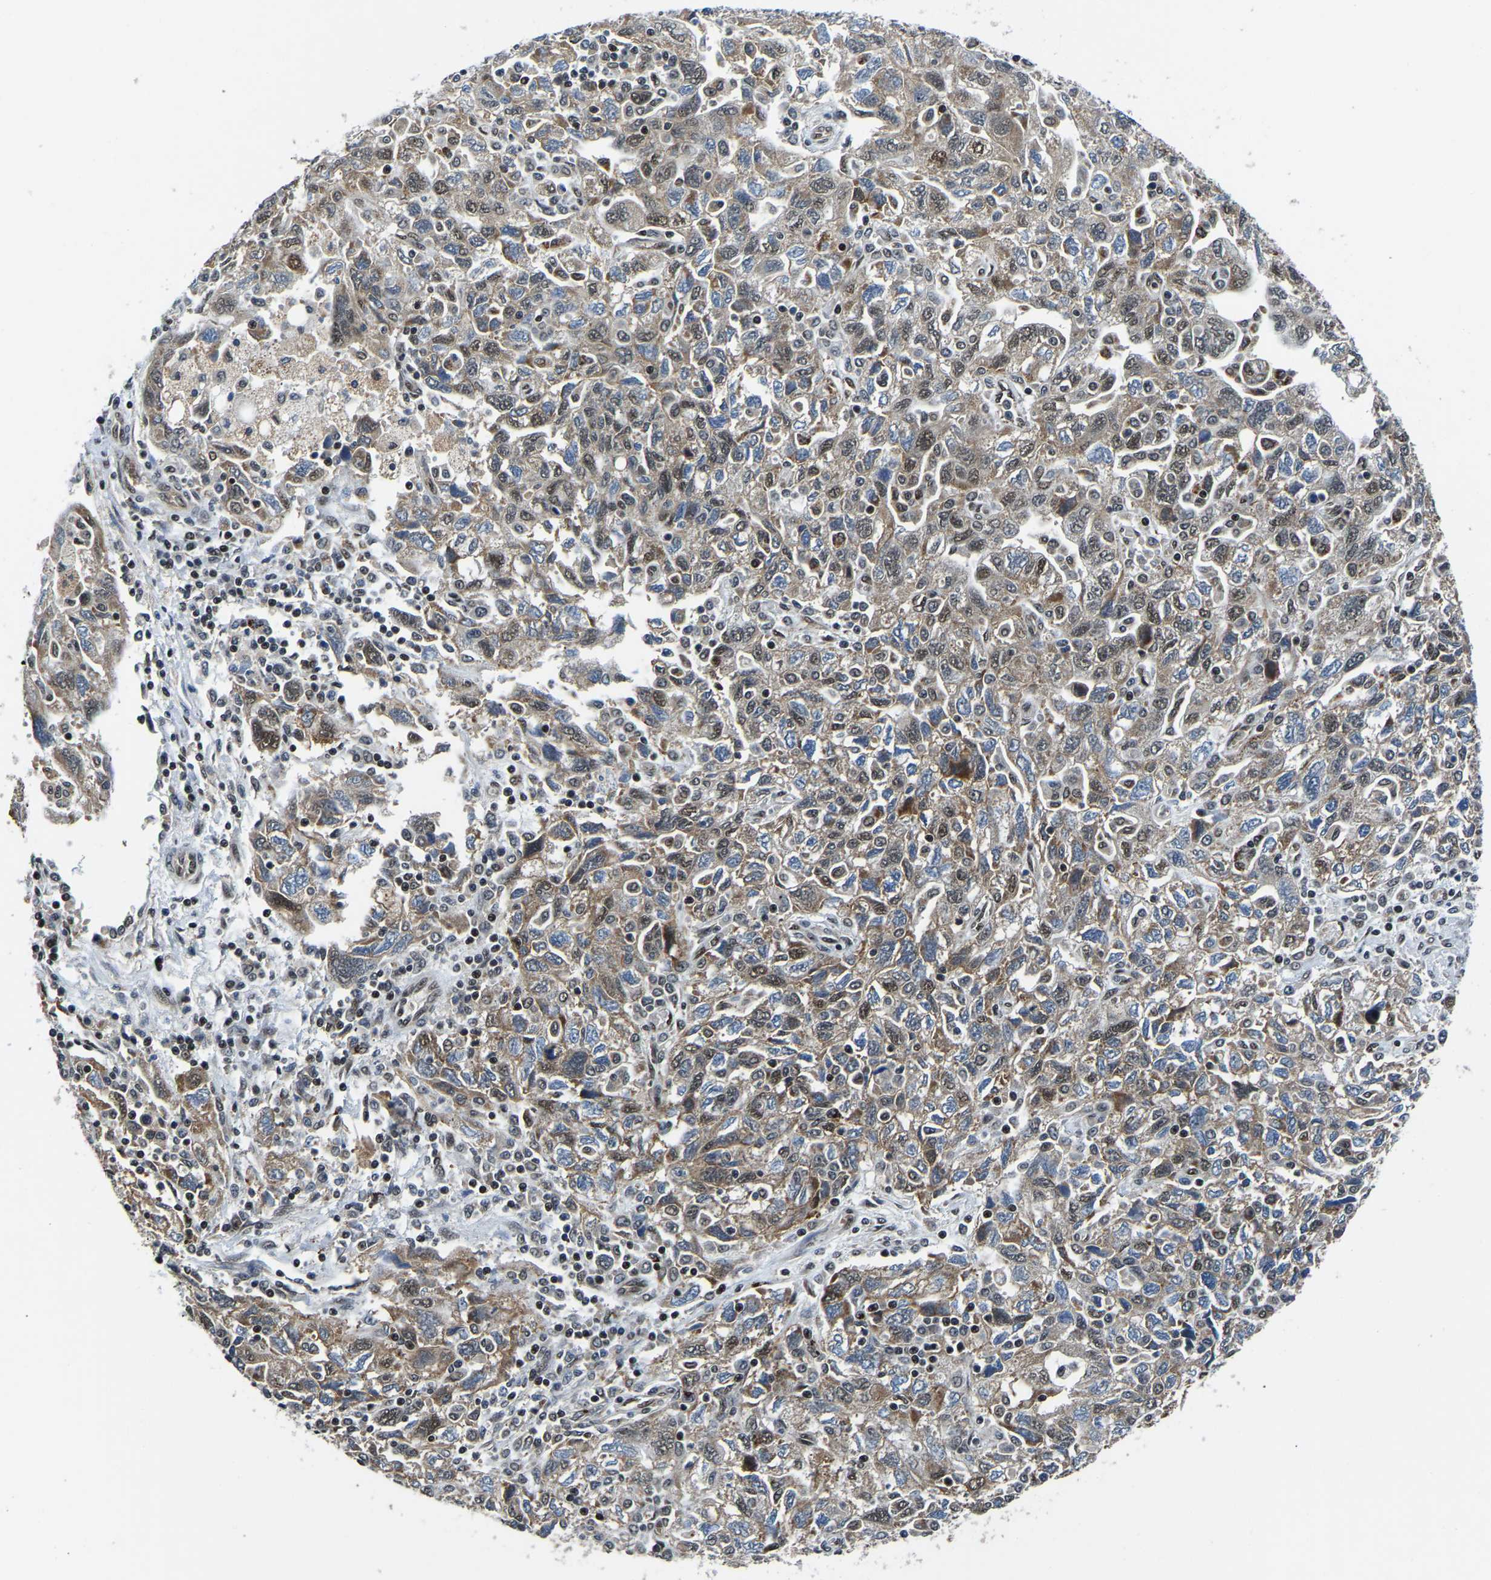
{"staining": {"intensity": "weak", "quantity": ">75%", "location": "cytoplasmic/membranous,nuclear"}, "tissue": "ovarian cancer", "cell_type": "Tumor cells", "image_type": "cancer", "snomed": [{"axis": "morphology", "description": "Carcinoma, NOS"}, {"axis": "morphology", "description": "Cystadenocarcinoma, serous, NOS"}, {"axis": "topography", "description": "Ovary"}], "caption": "The photomicrograph demonstrates a brown stain indicating the presence of a protein in the cytoplasmic/membranous and nuclear of tumor cells in ovarian serous cystadenocarcinoma.", "gene": "DFFA", "patient": {"sex": "female", "age": 69}}